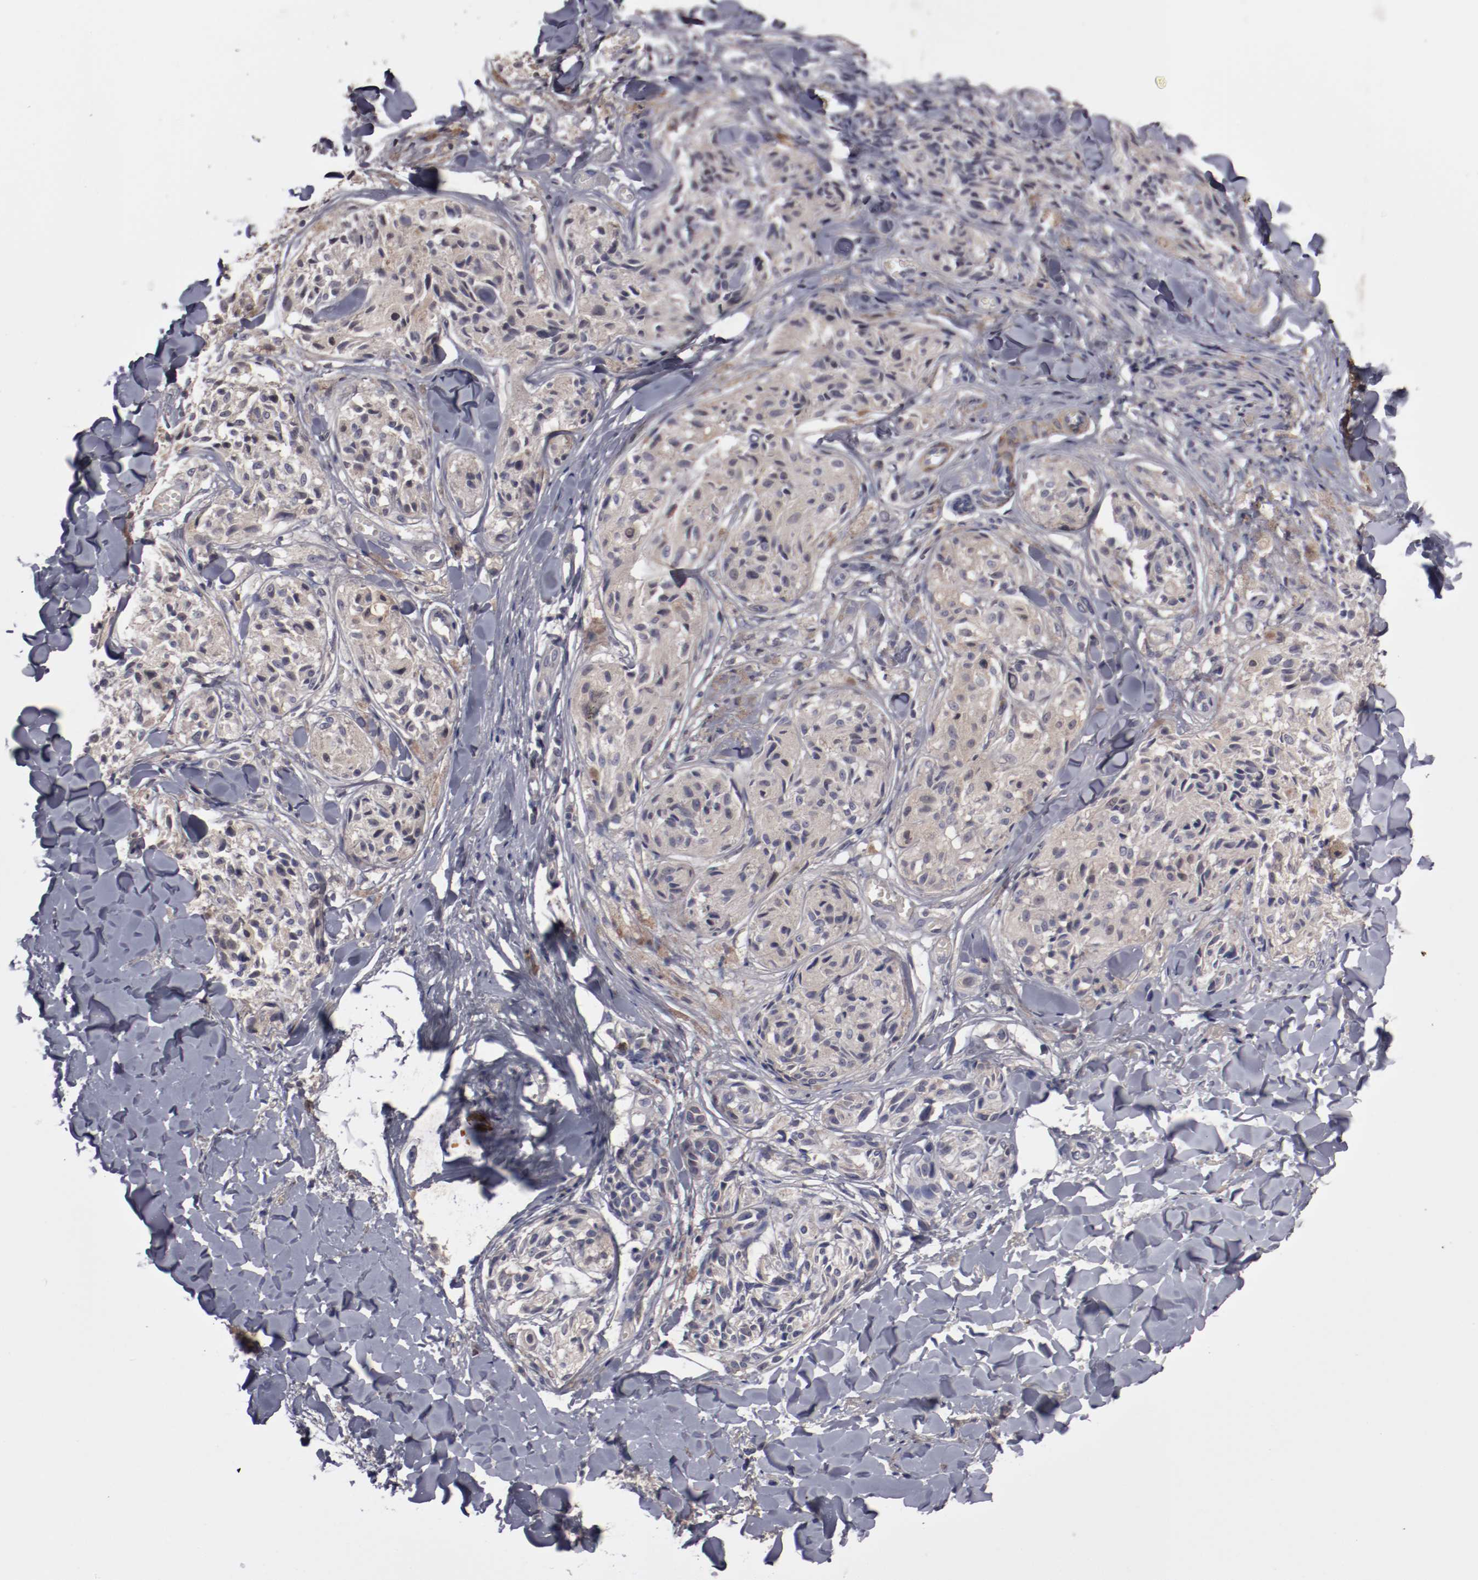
{"staining": {"intensity": "weak", "quantity": ">75%", "location": "cytoplasmic/membranous"}, "tissue": "melanoma", "cell_type": "Tumor cells", "image_type": "cancer", "snomed": [{"axis": "morphology", "description": "Malignant melanoma, Metastatic site"}, {"axis": "topography", "description": "Skin"}], "caption": "A brown stain shows weak cytoplasmic/membranous positivity of a protein in malignant melanoma (metastatic site) tumor cells. (Stains: DAB (3,3'-diaminobenzidine) in brown, nuclei in blue, Microscopy: brightfield microscopy at high magnification).", "gene": "SERPINA7", "patient": {"sex": "female", "age": 66}}